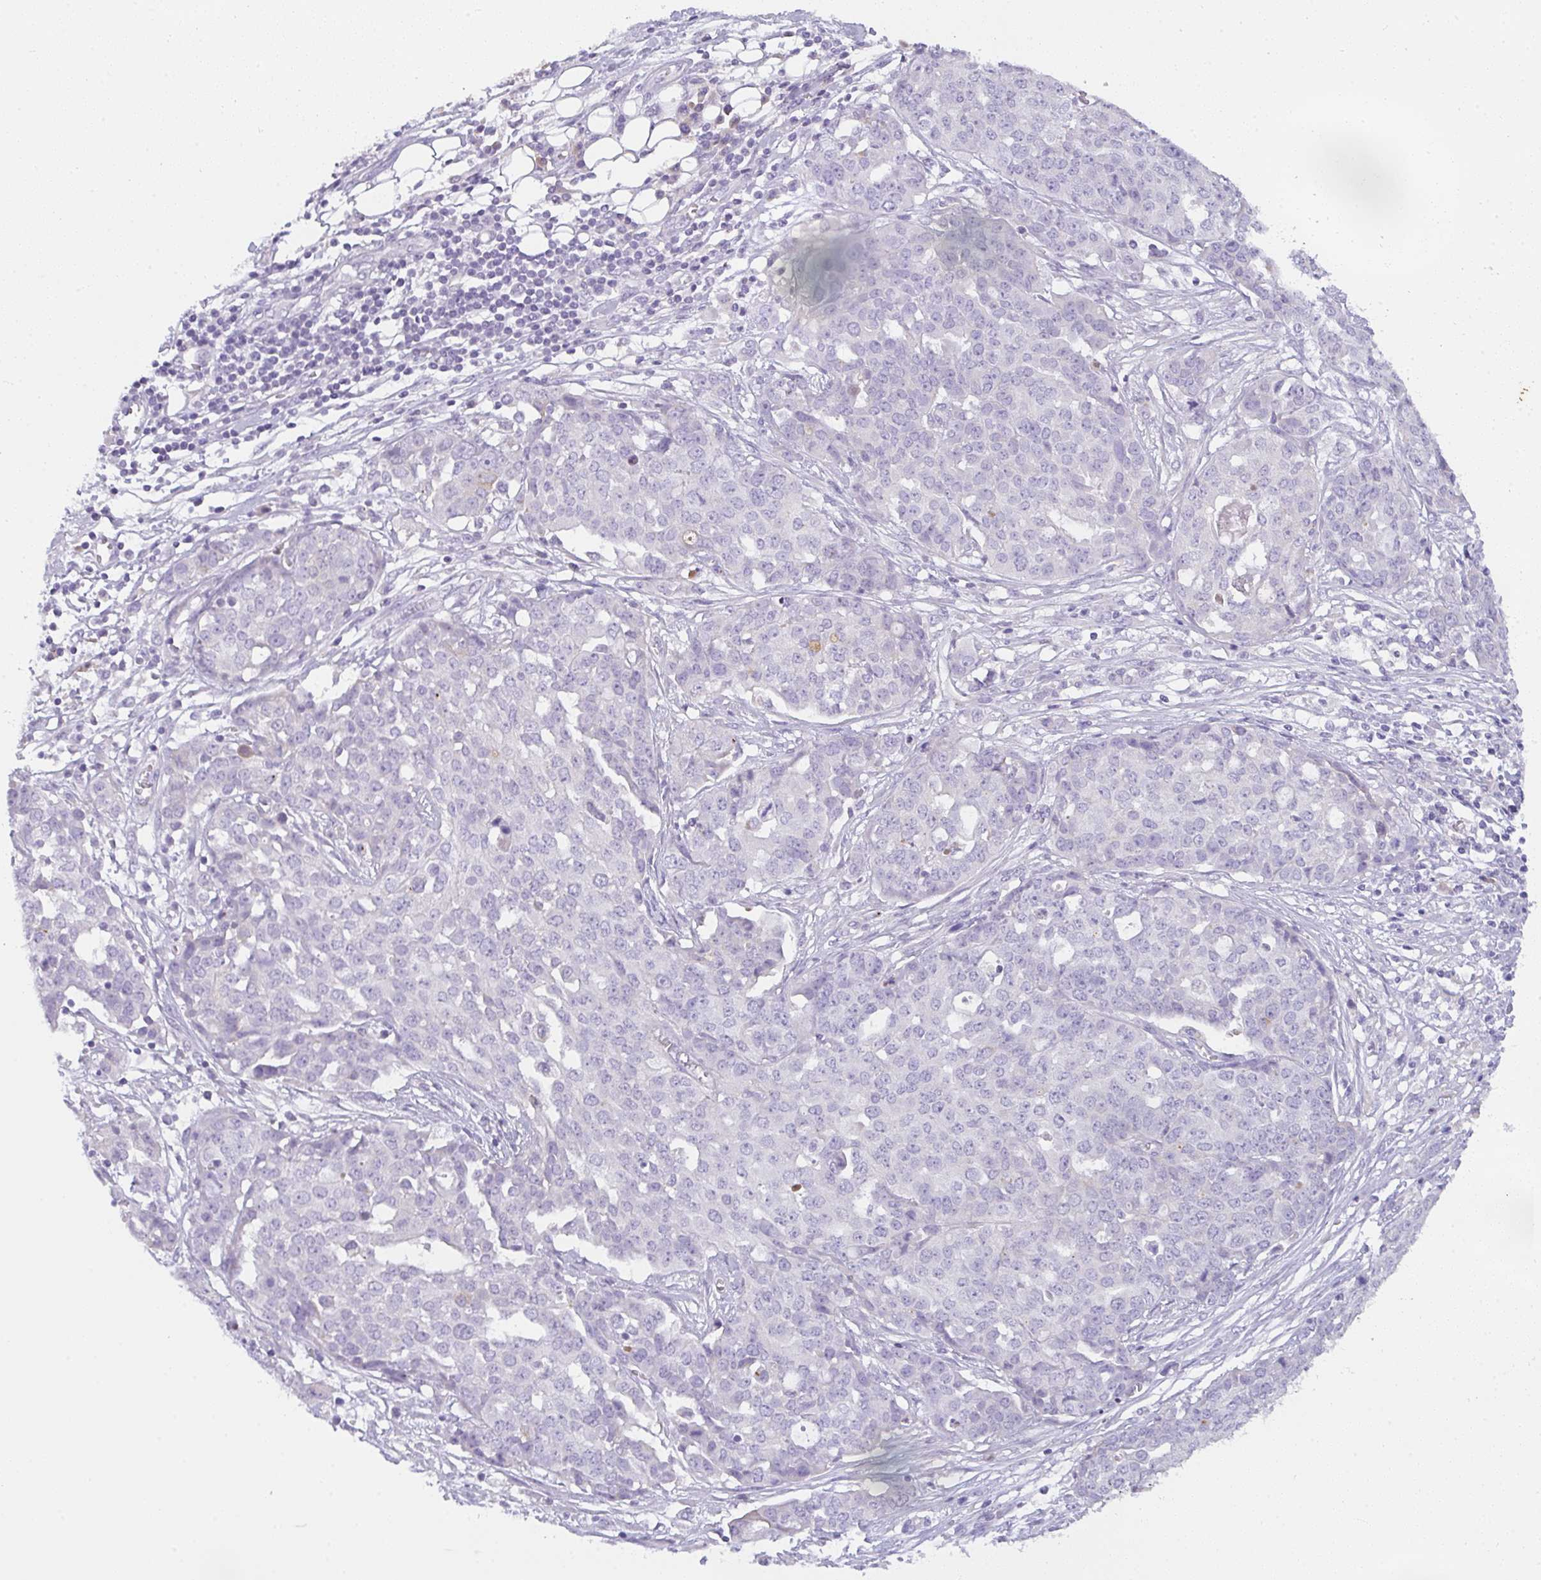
{"staining": {"intensity": "negative", "quantity": "none", "location": "none"}, "tissue": "ovarian cancer", "cell_type": "Tumor cells", "image_type": "cancer", "snomed": [{"axis": "morphology", "description": "Cystadenocarcinoma, serous, NOS"}, {"axis": "topography", "description": "Soft tissue"}, {"axis": "topography", "description": "Ovary"}], "caption": "The photomicrograph reveals no staining of tumor cells in ovarian cancer.", "gene": "COX7B", "patient": {"sex": "female", "age": 57}}